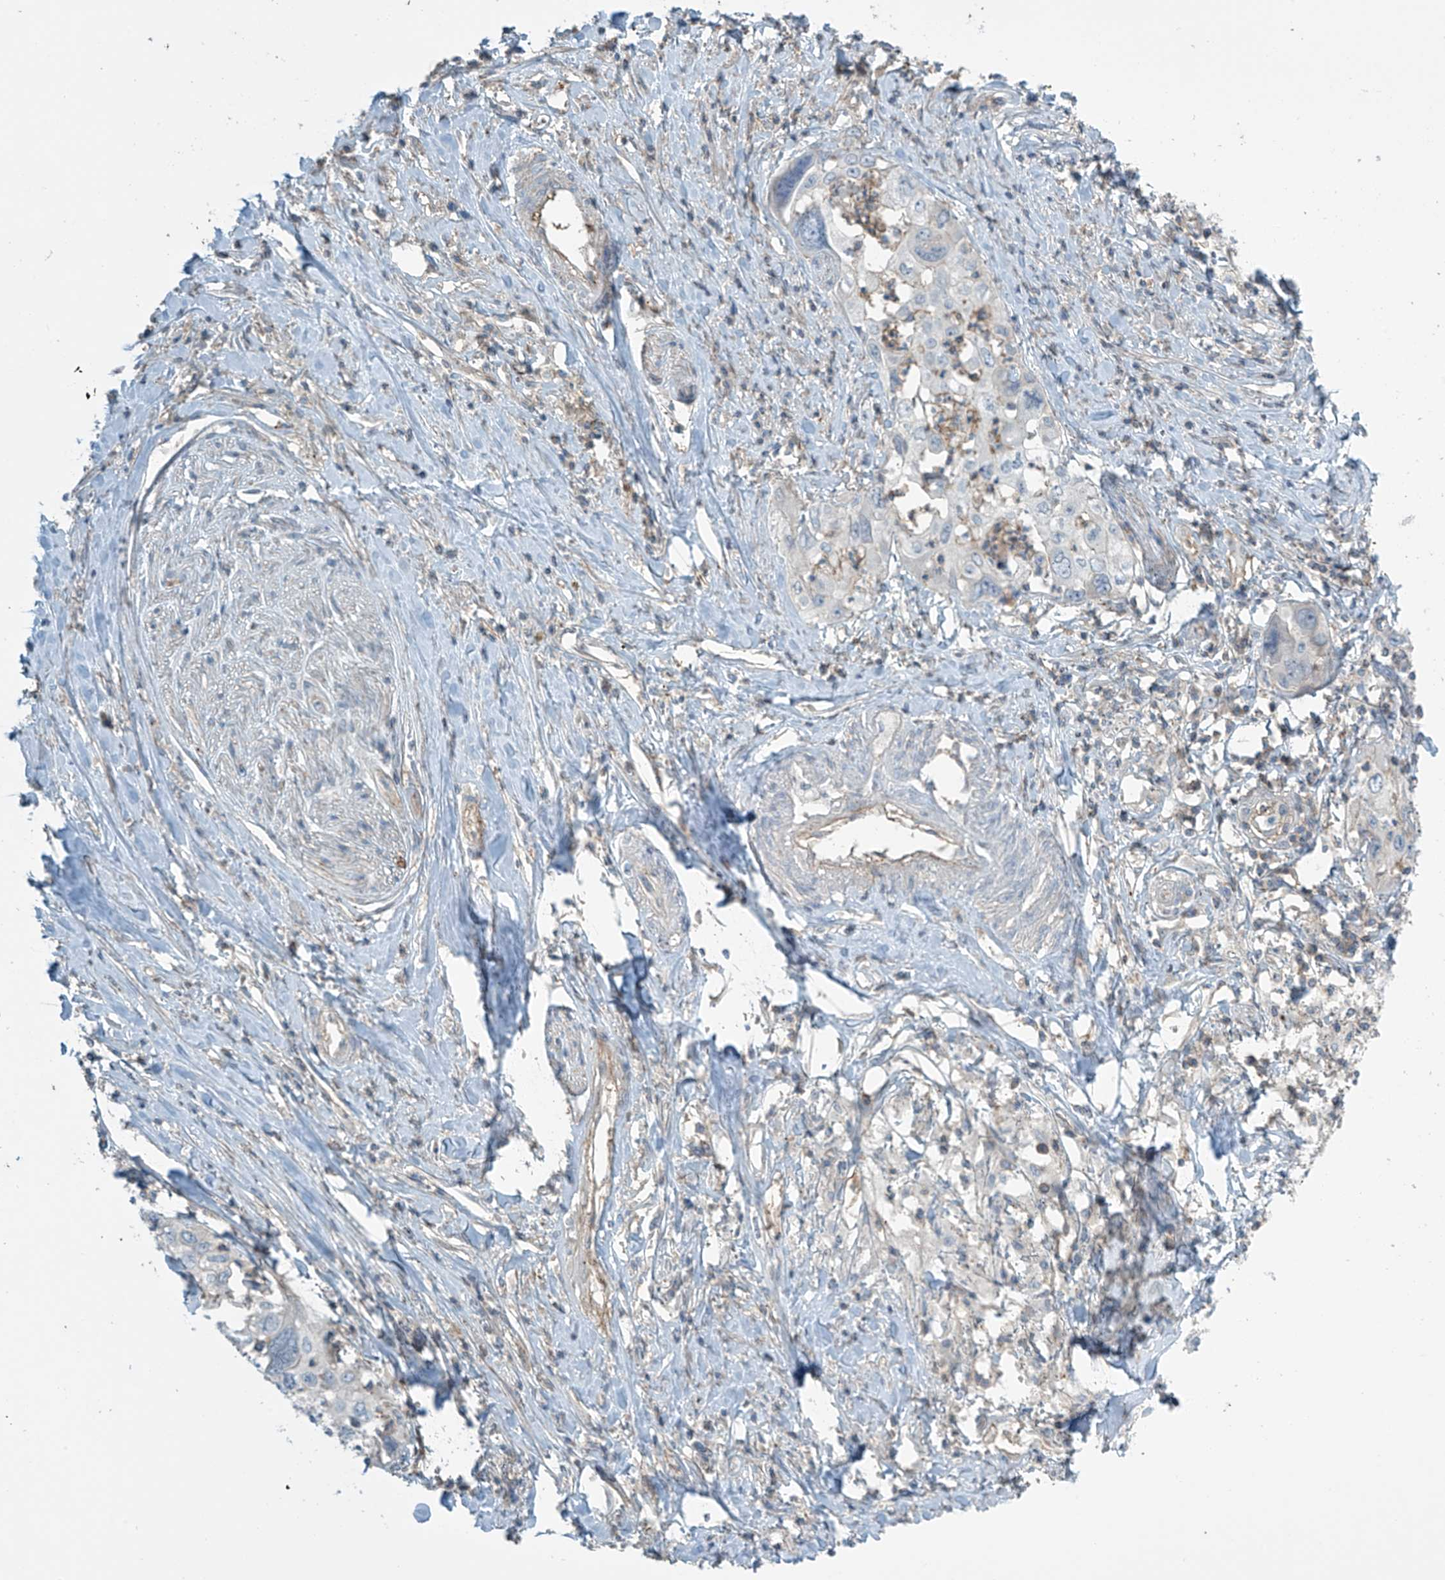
{"staining": {"intensity": "negative", "quantity": "none", "location": "none"}, "tissue": "cervical cancer", "cell_type": "Tumor cells", "image_type": "cancer", "snomed": [{"axis": "morphology", "description": "Squamous cell carcinoma, NOS"}, {"axis": "topography", "description": "Cervix"}], "caption": "Immunohistochemistry photomicrograph of neoplastic tissue: cervical squamous cell carcinoma stained with DAB (3,3'-diaminobenzidine) exhibits no significant protein staining in tumor cells.", "gene": "SLC9A2", "patient": {"sex": "female", "age": 31}}